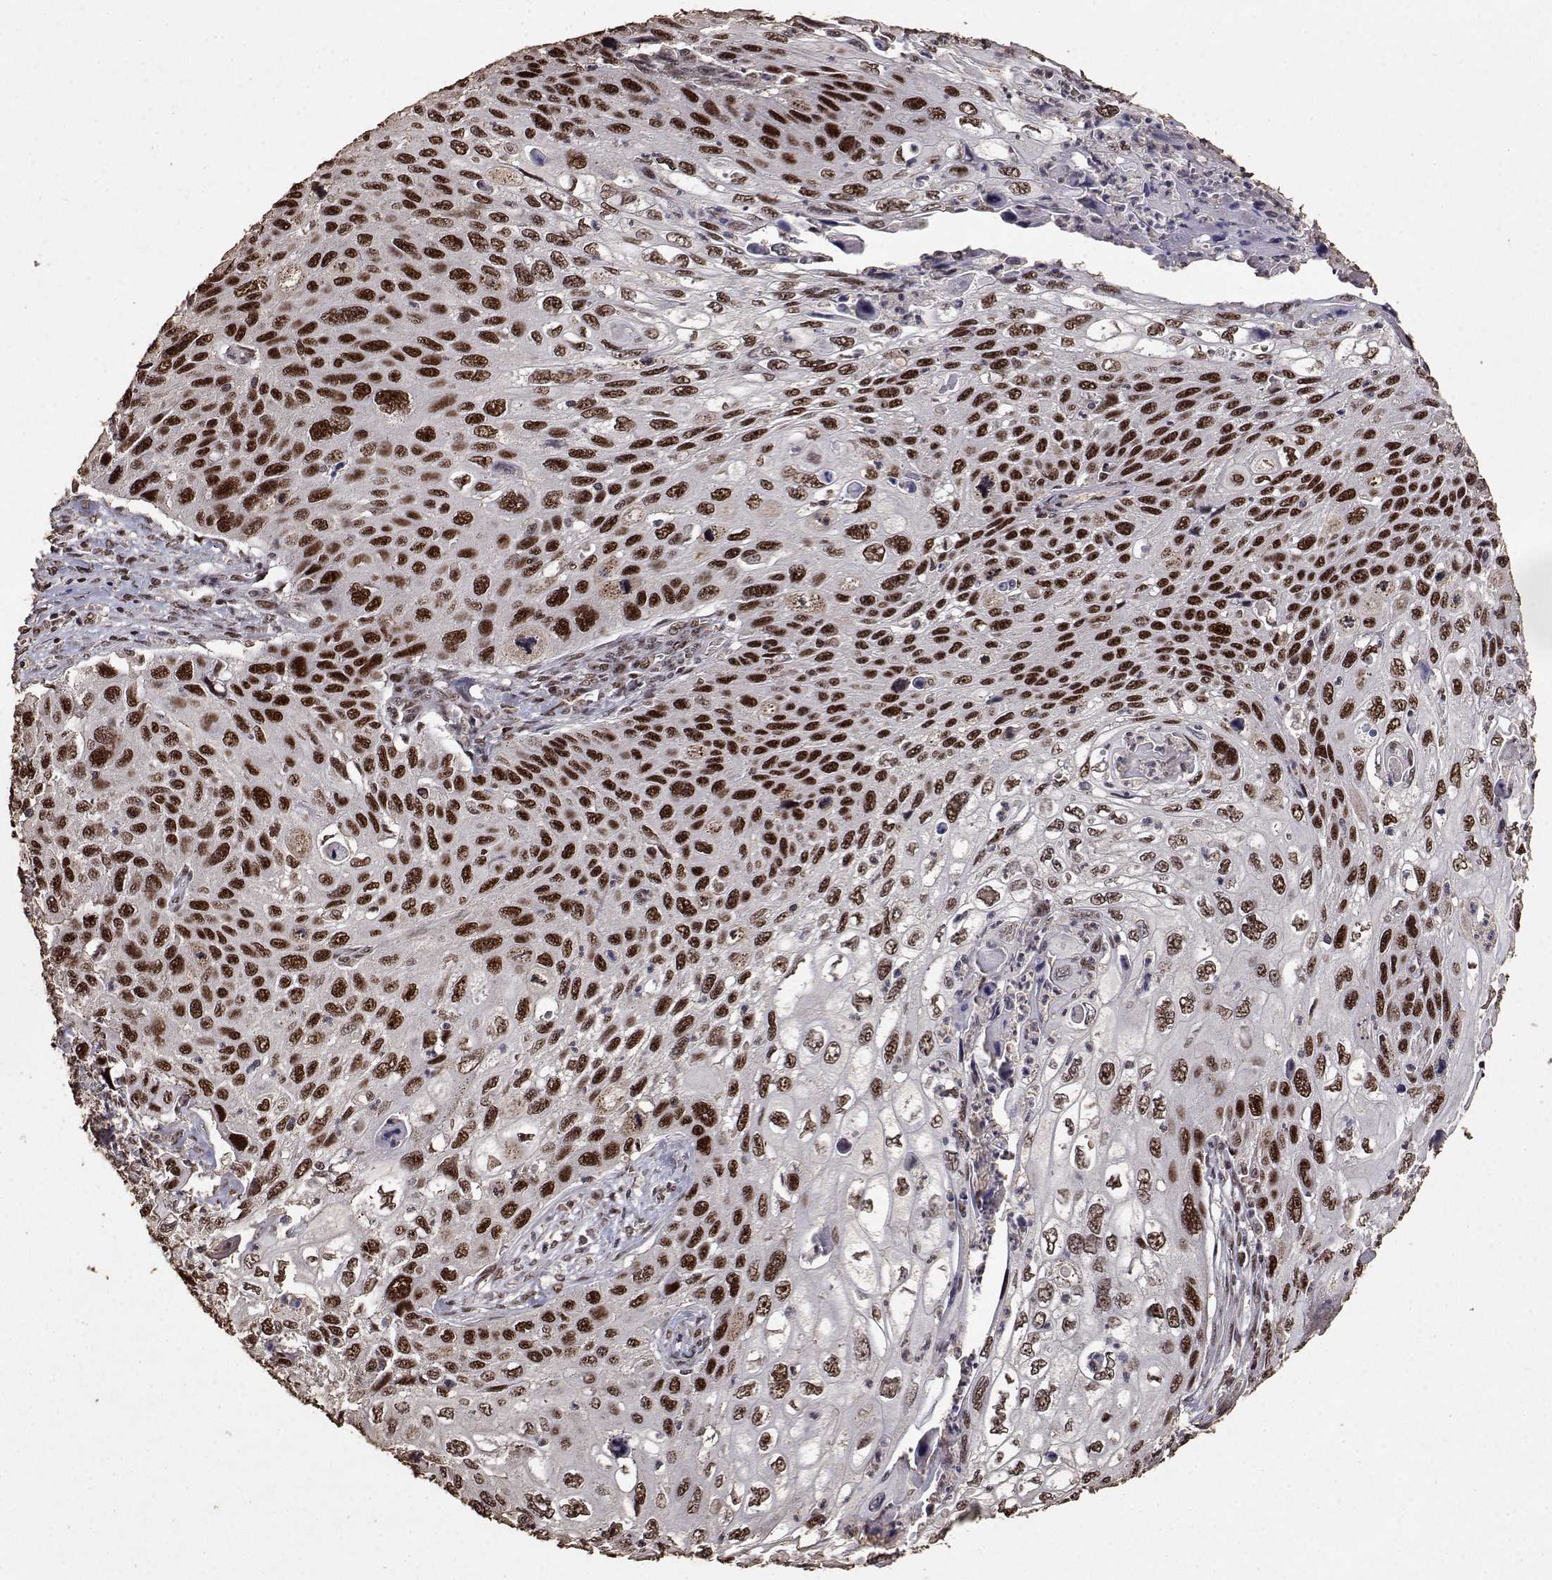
{"staining": {"intensity": "strong", "quantity": ">75%", "location": "nuclear"}, "tissue": "cervical cancer", "cell_type": "Tumor cells", "image_type": "cancer", "snomed": [{"axis": "morphology", "description": "Squamous cell carcinoma, NOS"}, {"axis": "topography", "description": "Cervix"}], "caption": "Immunohistochemistry staining of cervical squamous cell carcinoma, which displays high levels of strong nuclear positivity in approximately >75% of tumor cells indicating strong nuclear protein positivity. The staining was performed using DAB (brown) for protein detection and nuclei were counterstained in hematoxylin (blue).", "gene": "TOE1", "patient": {"sex": "female", "age": 70}}